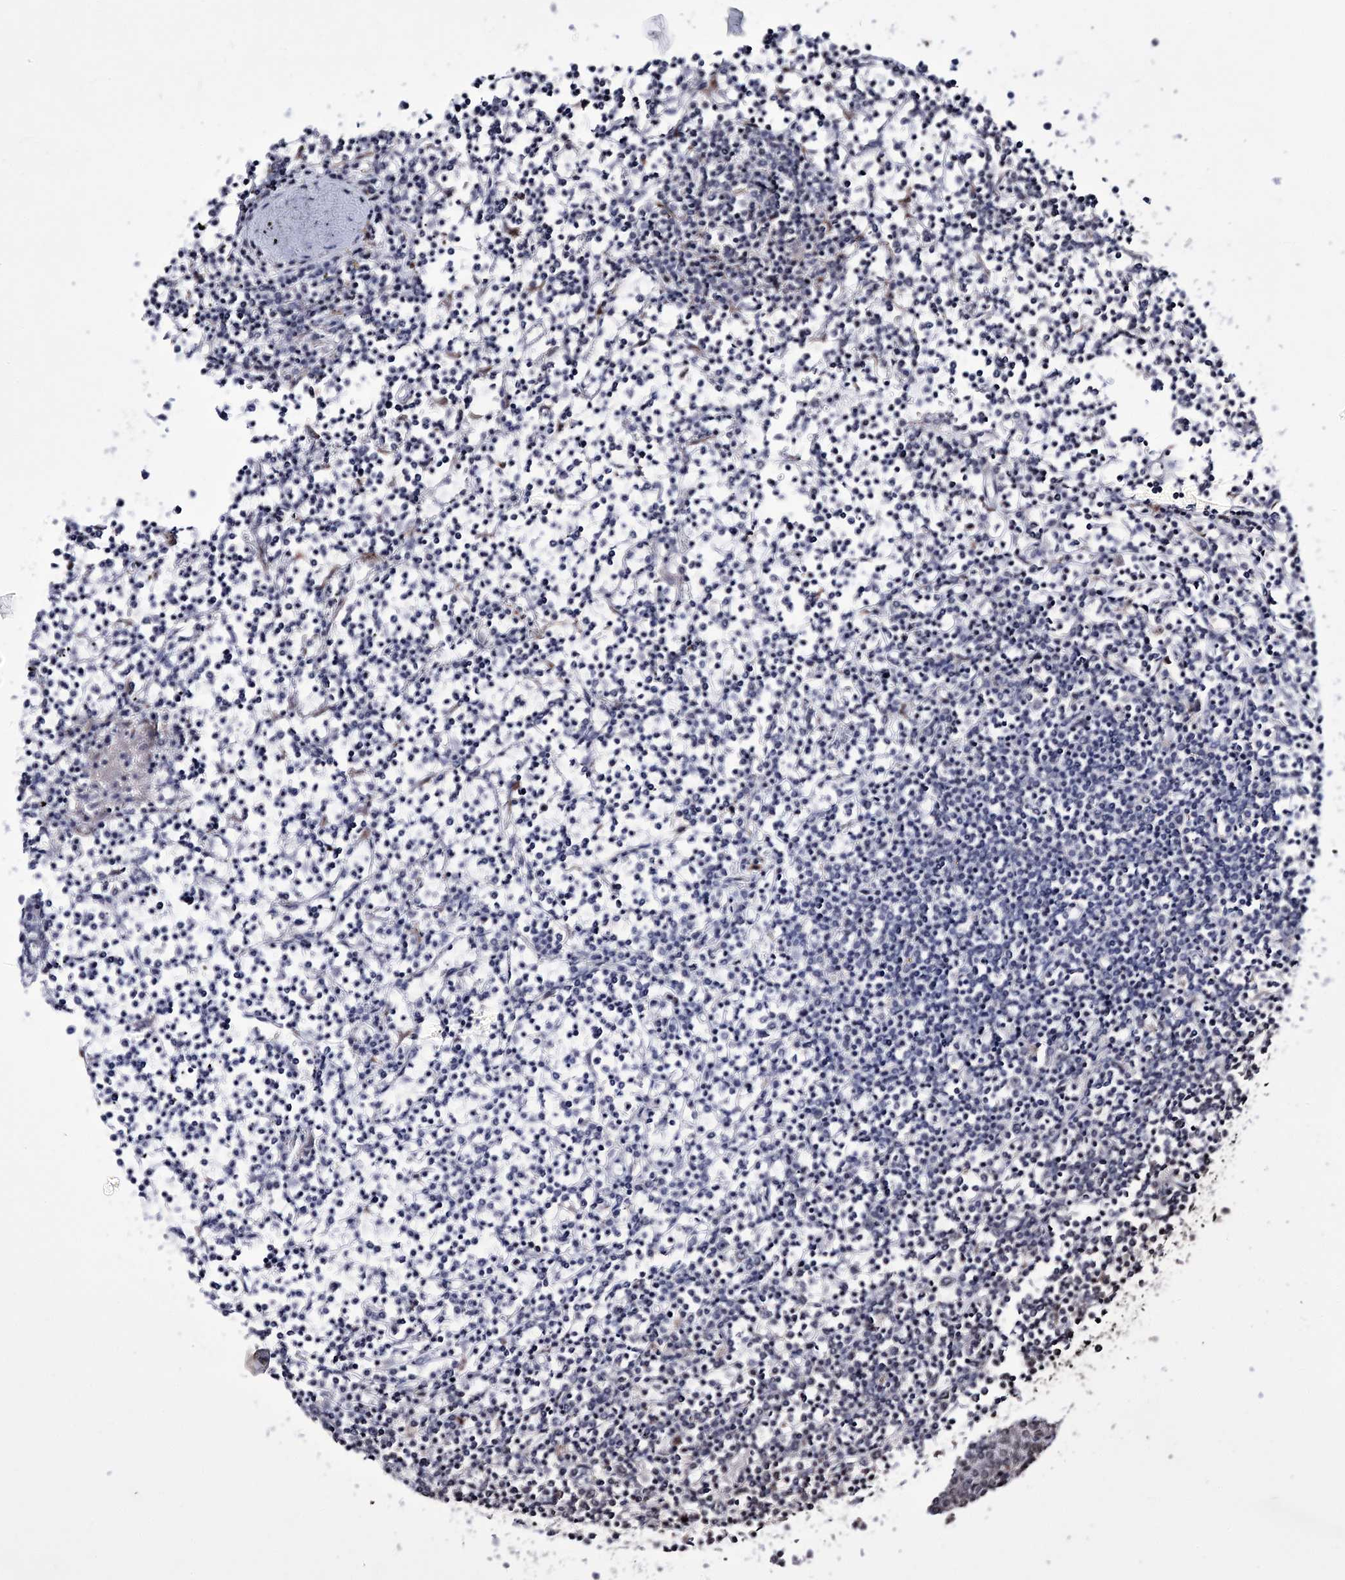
{"staining": {"intensity": "negative", "quantity": "none", "location": "none"}, "tissue": "lymphoma", "cell_type": "Tumor cells", "image_type": "cancer", "snomed": [{"axis": "morphology", "description": "Malignant lymphoma, non-Hodgkin's type, Low grade"}, {"axis": "topography", "description": "Spleen"}], "caption": "An immunohistochemistry photomicrograph of lymphoma is shown. There is no staining in tumor cells of lymphoma.", "gene": "VGLL4", "patient": {"sex": "female", "age": 19}}